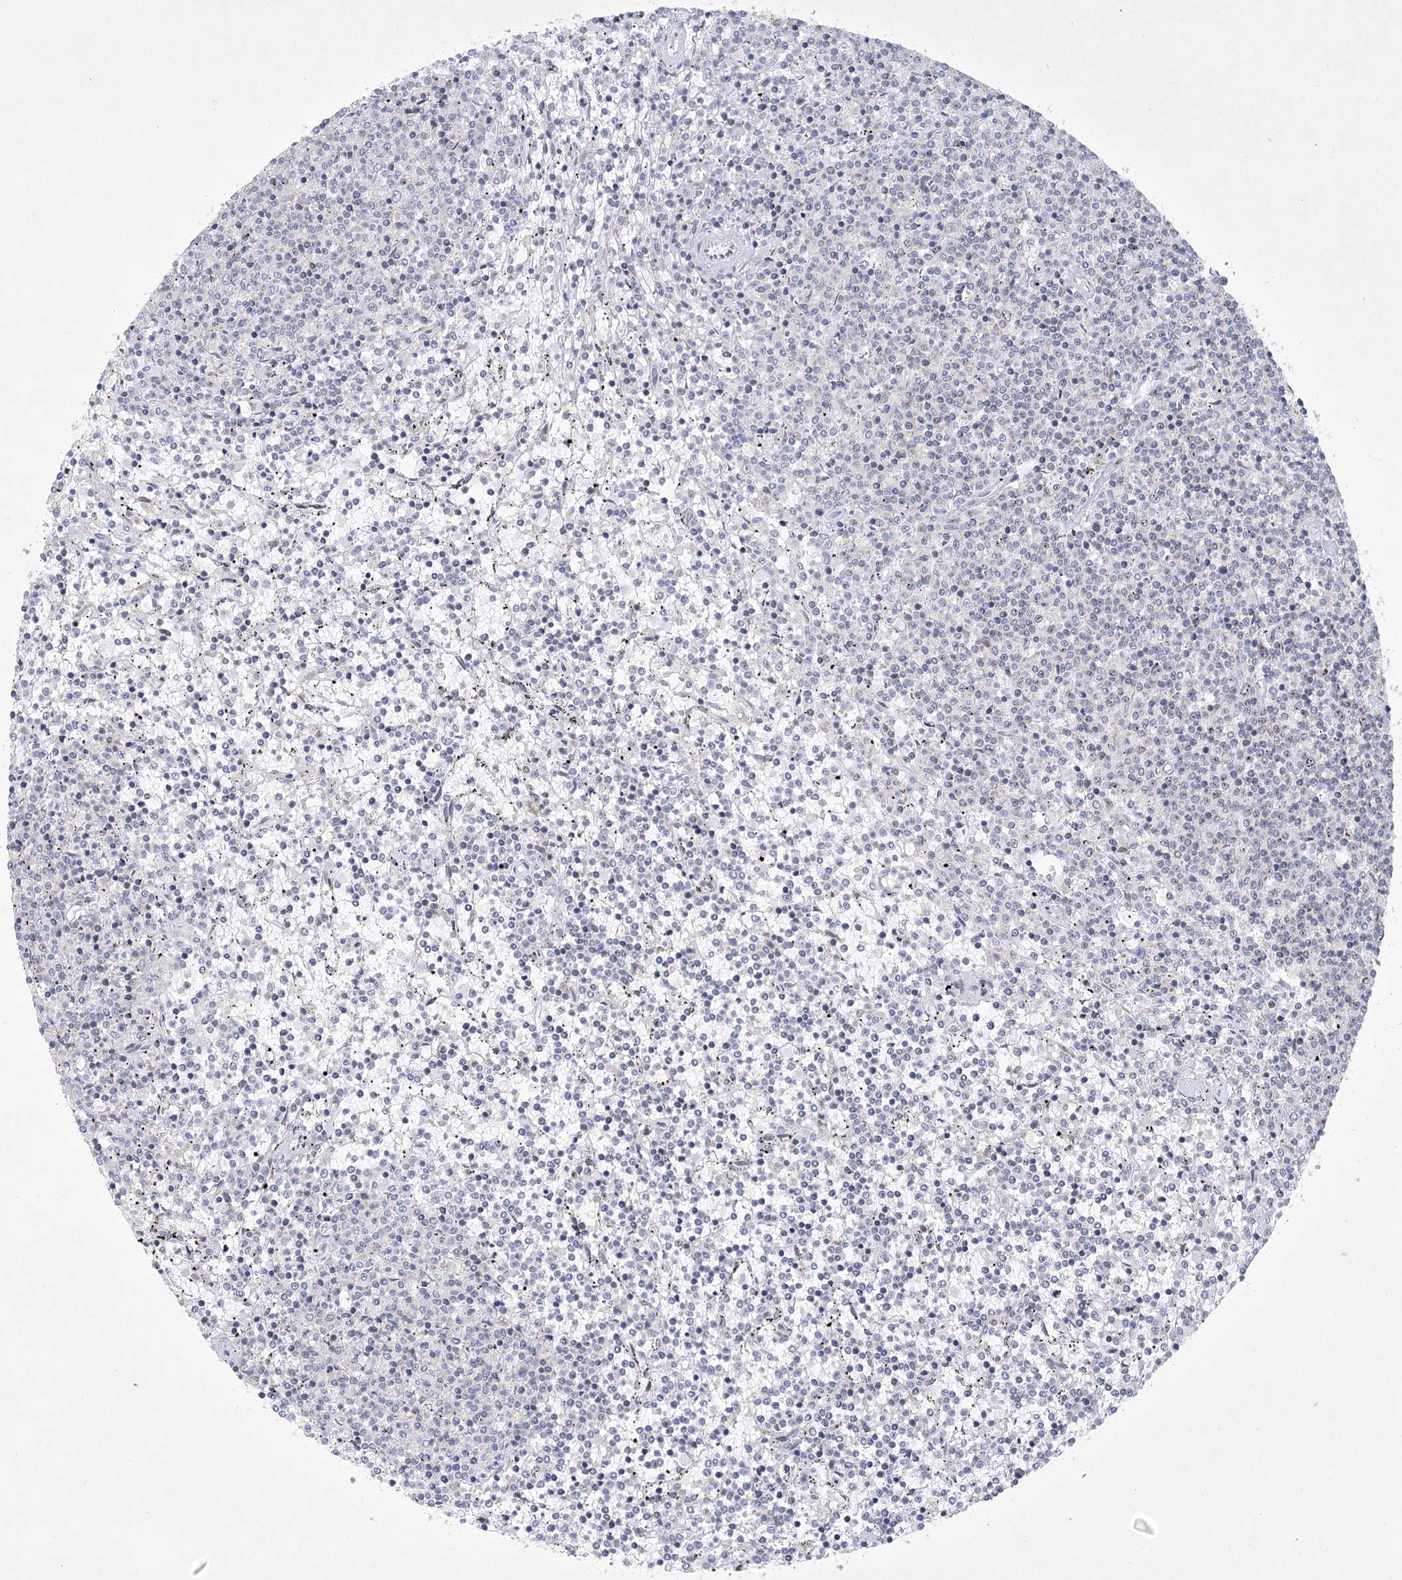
{"staining": {"intensity": "negative", "quantity": "none", "location": "none"}, "tissue": "lymphoma", "cell_type": "Tumor cells", "image_type": "cancer", "snomed": [{"axis": "morphology", "description": "Malignant lymphoma, non-Hodgkin's type, Low grade"}, {"axis": "topography", "description": "Spleen"}], "caption": "The immunohistochemistry (IHC) micrograph has no significant positivity in tumor cells of lymphoma tissue.", "gene": "CIB4", "patient": {"sex": "female", "age": 50}}